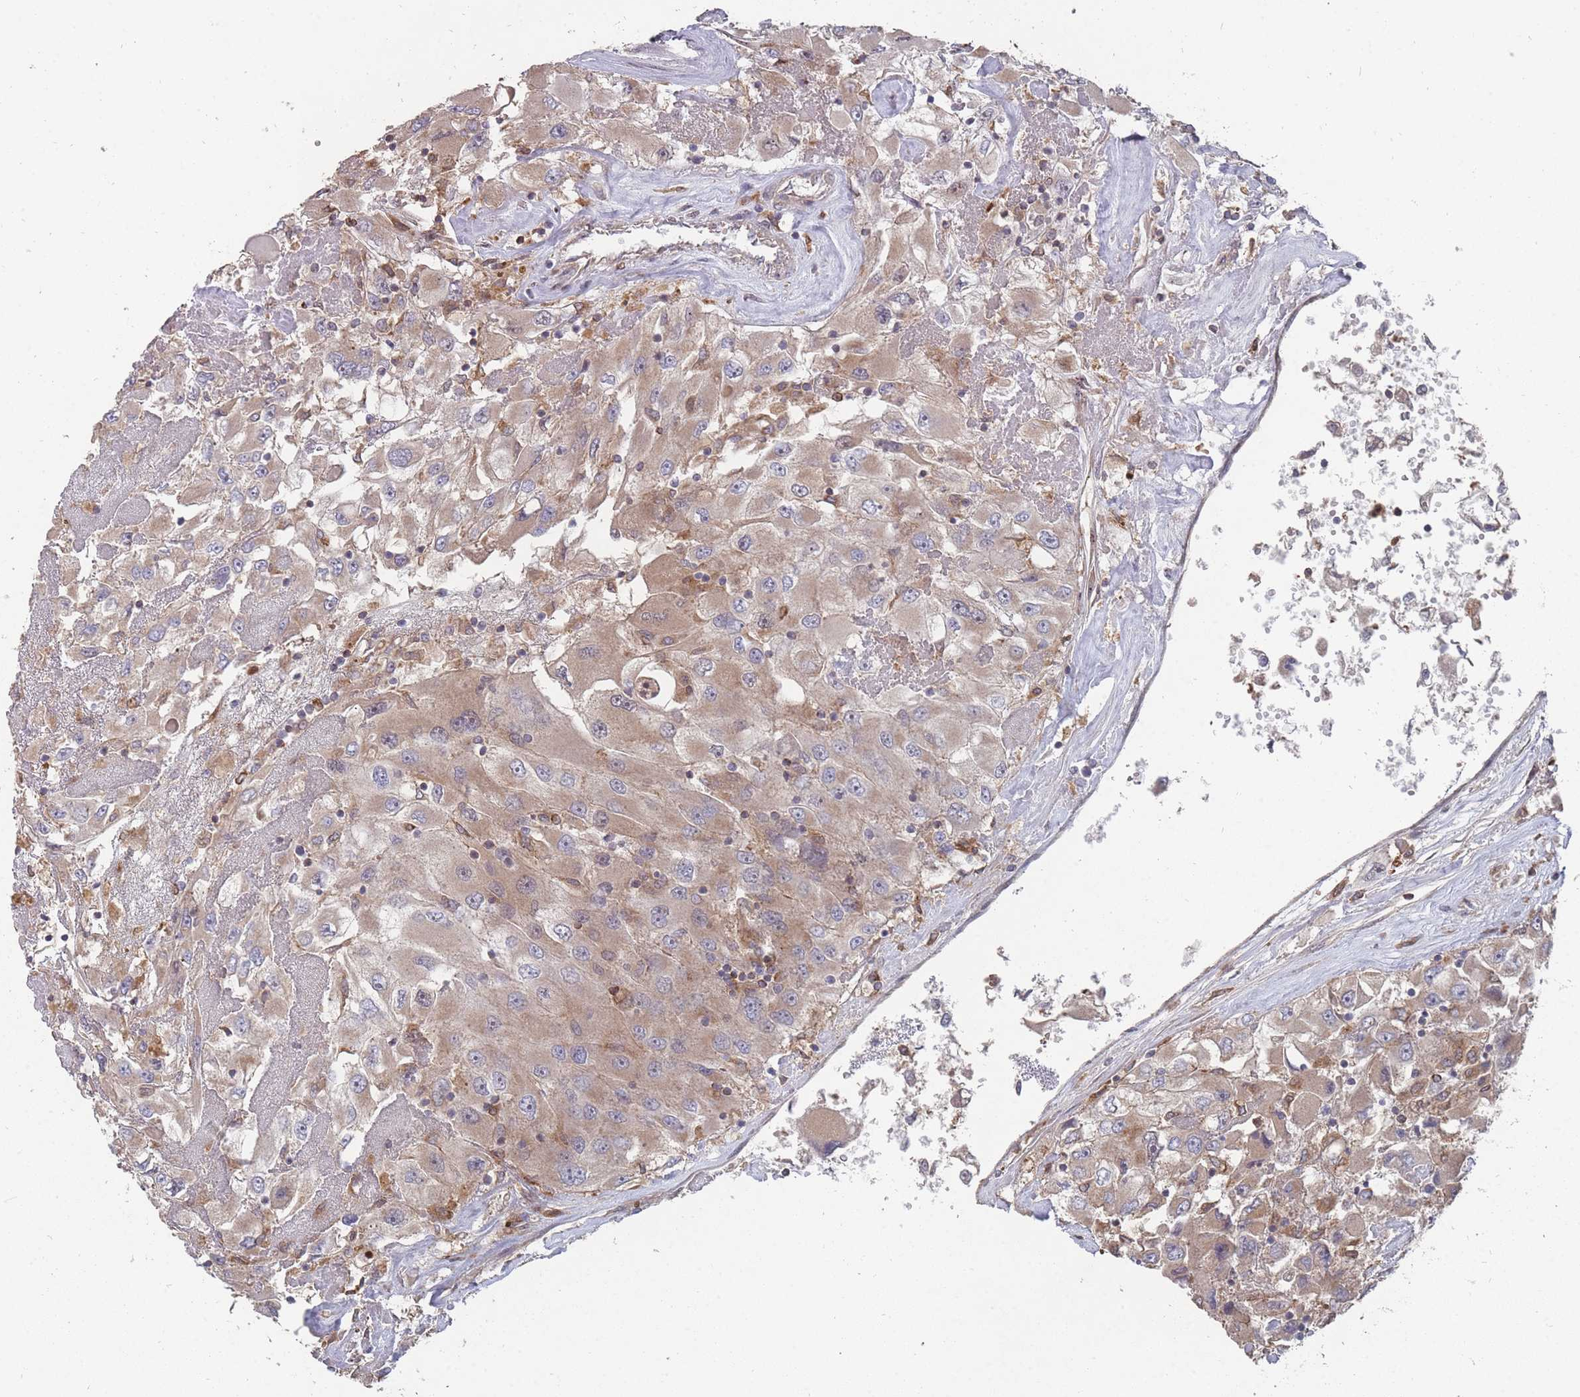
{"staining": {"intensity": "weak", "quantity": ">75%", "location": "cytoplasmic/membranous"}, "tissue": "renal cancer", "cell_type": "Tumor cells", "image_type": "cancer", "snomed": [{"axis": "morphology", "description": "Adenocarcinoma, NOS"}, {"axis": "topography", "description": "Kidney"}], "caption": "Weak cytoplasmic/membranous expression is identified in about >75% of tumor cells in adenocarcinoma (renal). (DAB IHC, brown staining for protein, blue staining for nuclei).", "gene": "THSD7B", "patient": {"sex": "female", "age": 52}}